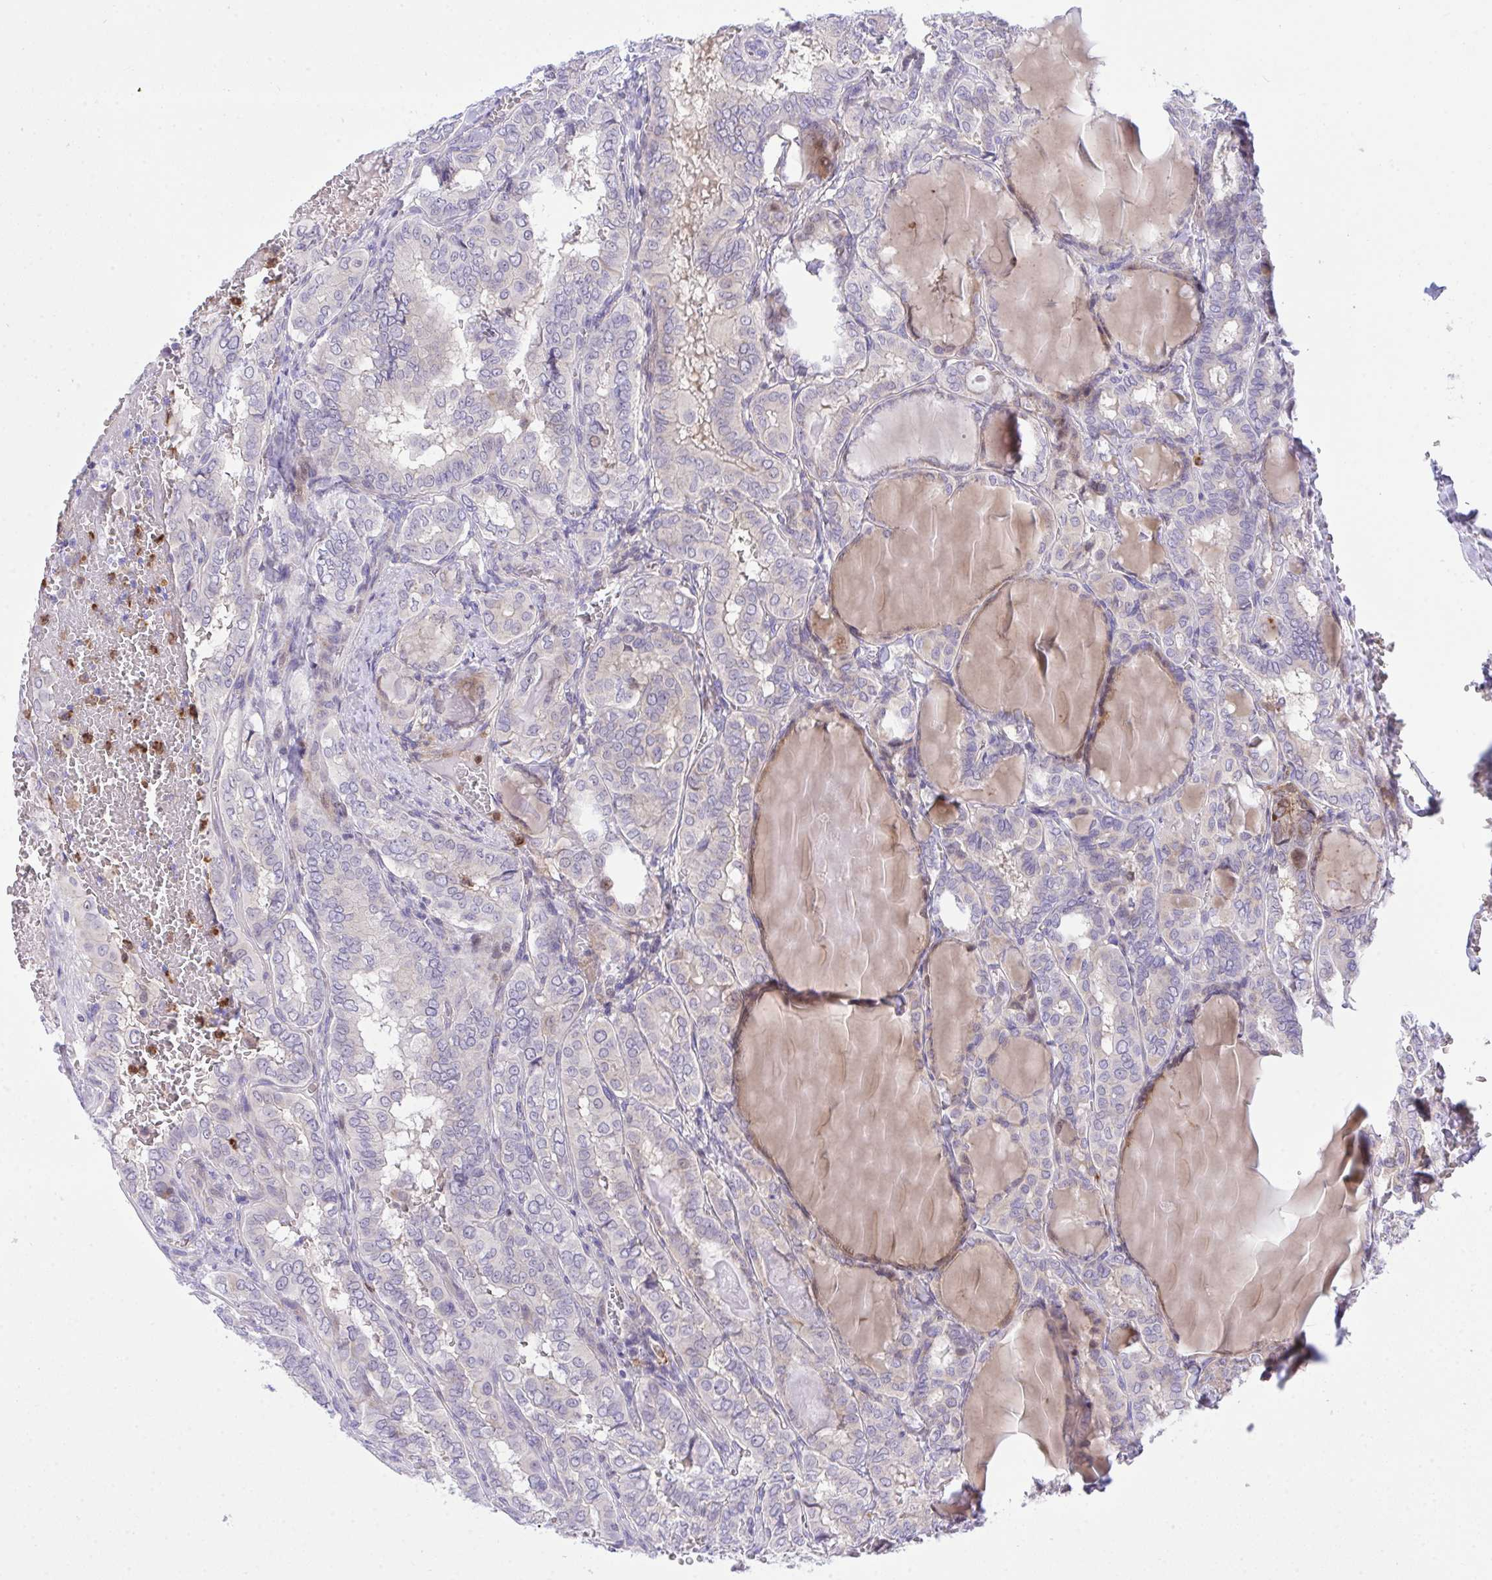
{"staining": {"intensity": "negative", "quantity": "none", "location": "none"}, "tissue": "thyroid cancer", "cell_type": "Tumor cells", "image_type": "cancer", "snomed": [{"axis": "morphology", "description": "Papillary adenocarcinoma, NOS"}, {"axis": "topography", "description": "Thyroid gland"}], "caption": "DAB (3,3'-diaminobenzidine) immunohistochemical staining of human papillary adenocarcinoma (thyroid) exhibits no significant expression in tumor cells. (Brightfield microscopy of DAB IHC at high magnification).", "gene": "ZNF554", "patient": {"sex": "female", "age": 46}}